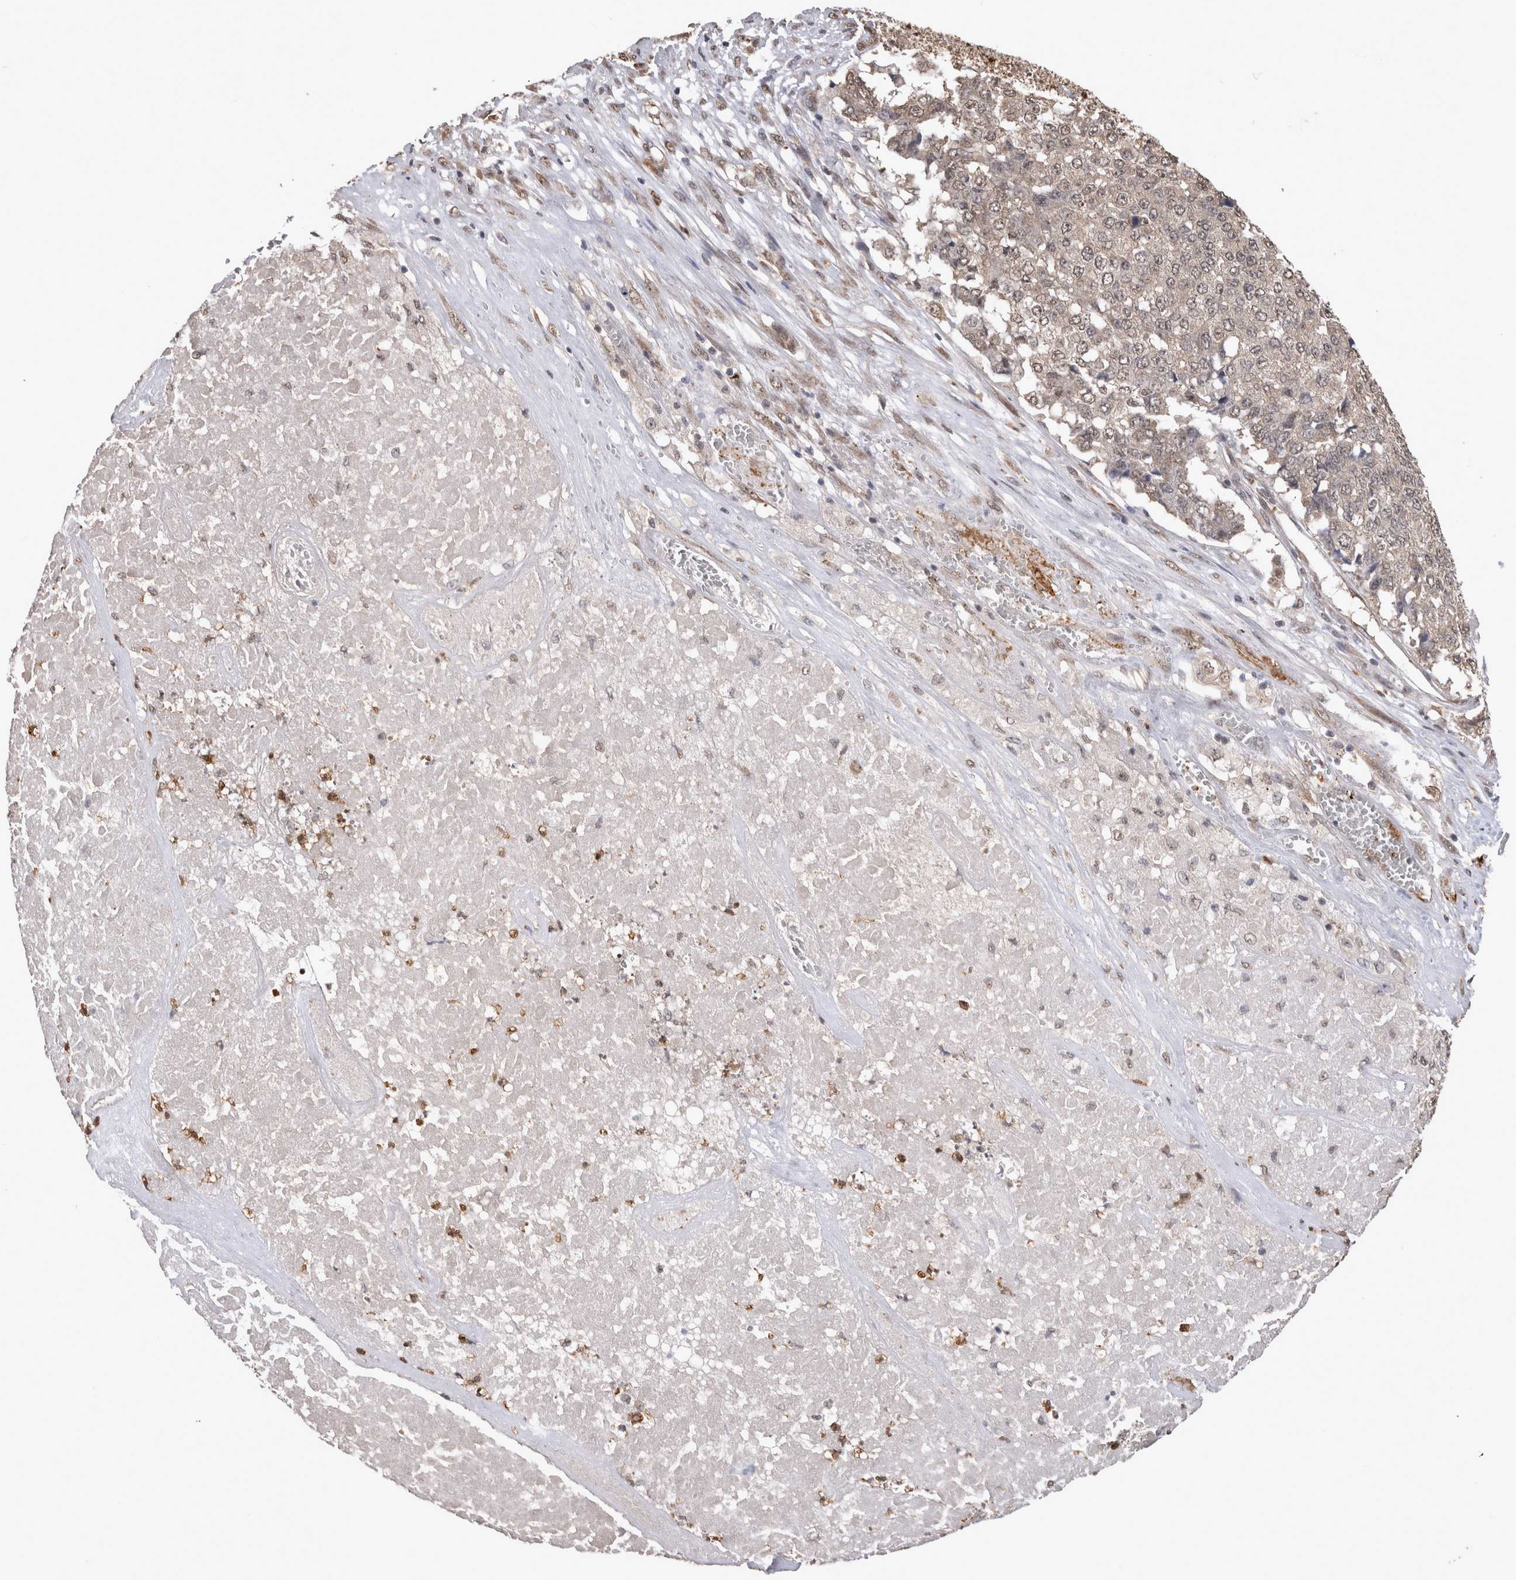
{"staining": {"intensity": "negative", "quantity": "none", "location": "none"}, "tissue": "pancreatic cancer", "cell_type": "Tumor cells", "image_type": "cancer", "snomed": [{"axis": "morphology", "description": "Adenocarcinoma, NOS"}, {"axis": "topography", "description": "Pancreas"}], "caption": "This is a micrograph of immunohistochemistry staining of pancreatic adenocarcinoma, which shows no positivity in tumor cells.", "gene": "PAK4", "patient": {"sex": "male", "age": 50}}